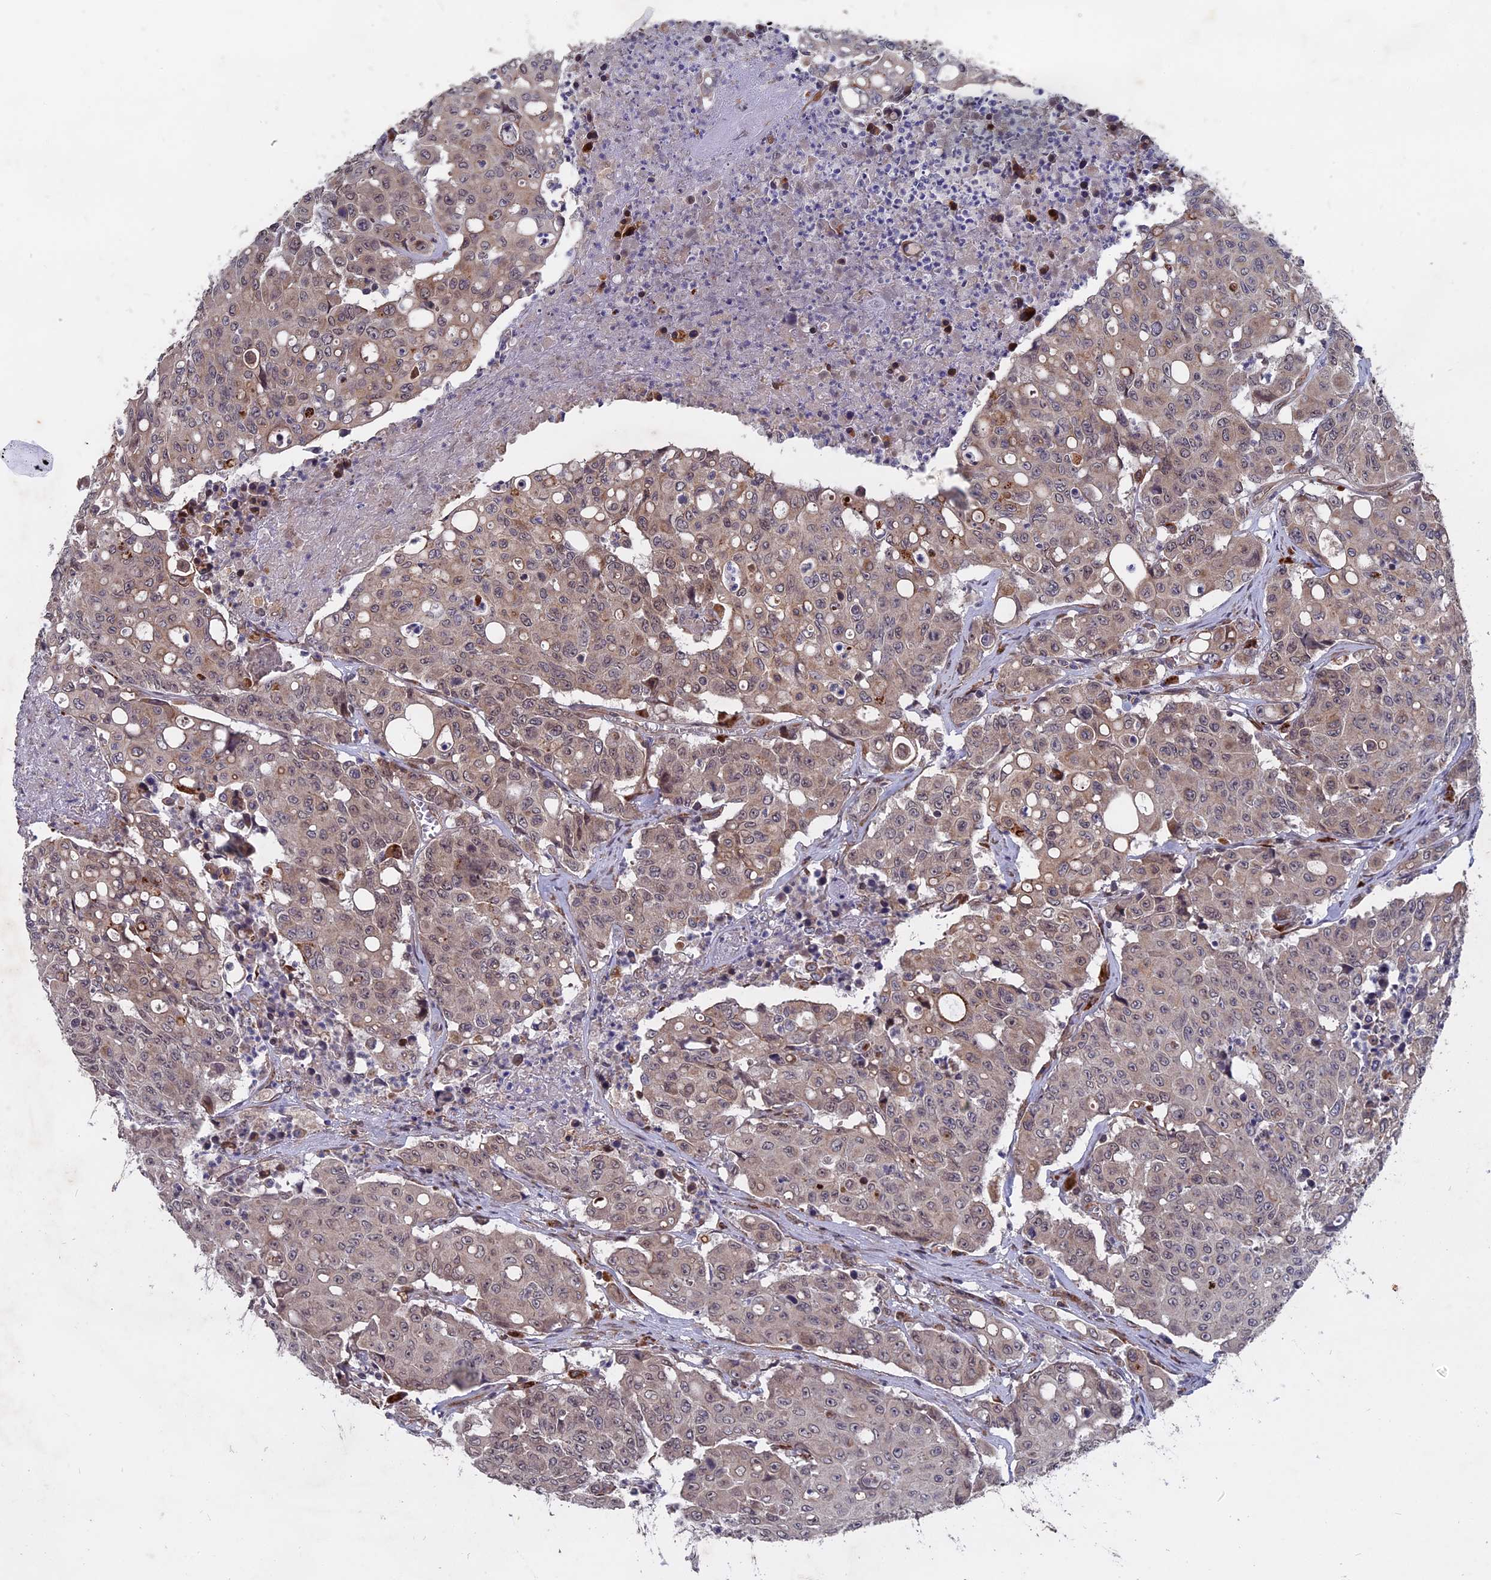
{"staining": {"intensity": "weak", "quantity": ">75%", "location": "cytoplasmic/membranous"}, "tissue": "colorectal cancer", "cell_type": "Tumor cells", "image_type": "cancer", "snomed": [{"axis": "morphology", "description": "Adenocarcinoma, NOS"}, {"axis": "topography", "description": "Colon"}], "caption": "Immunohistochemistry of colorectal adenocarcinoma displays low levels of weak cytoplasmic/membranous expression in approximately >75% of tumor cells.", "gene": "NOSIP", "patient": {"sex": "male", "age": 51}}